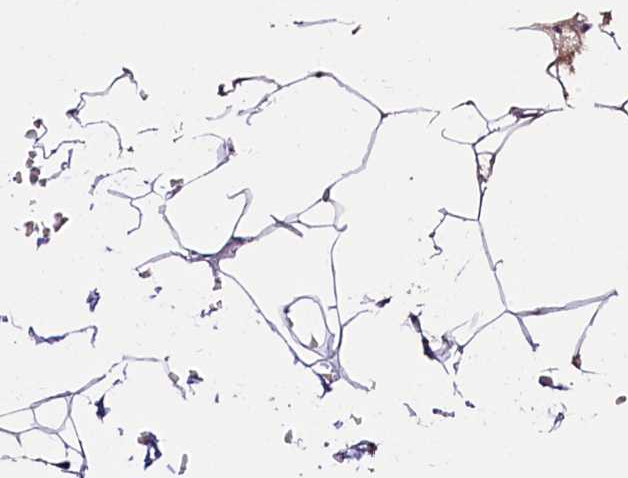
{"staining": {"intensity": "weak", "quantity": "25%-75%", "location": "cytoplasmic/membranous"}, "tissue": "adipose tissue", "cell_type": "Adipocytes", "image_type": "normal", "snomed": [{"axis": "morphology", "description": "Normal tissue, NOS"}, {"axis": "topography", "description": "Gallbladder"}, {"axis": "topography", "description": "Peripheral nerve tissue"}], "caption": "Brown immunohistochemical staining in benign adipose tissue demonstrates weak cytoplasmic/membranous positivity in about 25%-75% of adipocytes. Immunohistochemistry stains the protein of interest in brown and the nuclei are stained blue.", "gene": "MEX3B", "patient": {"sex": "male", "age": 38}}